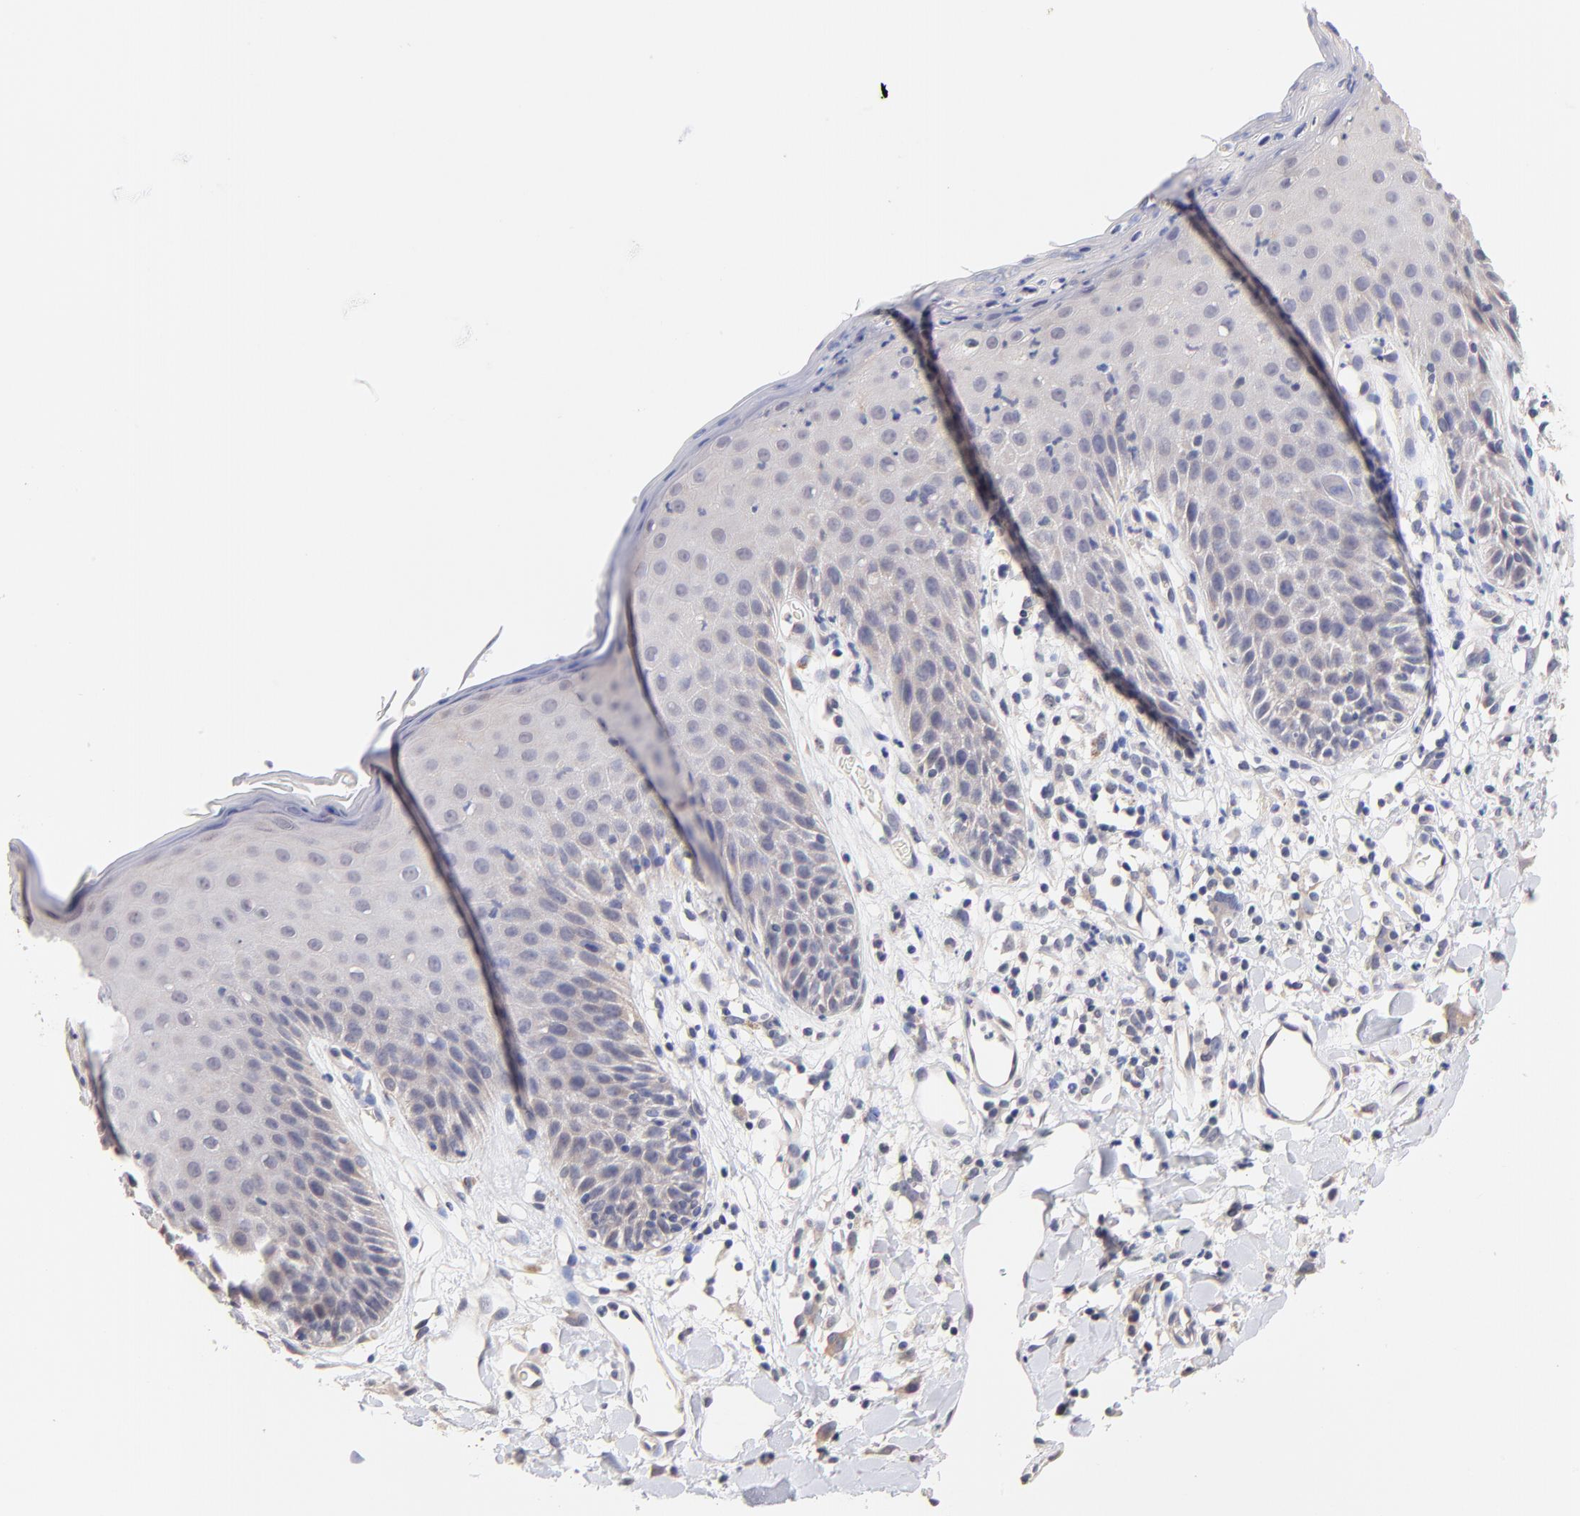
{"staining": {"intensity": "negative", "quantity": "none", "location": "none"}, "tissue": "skin", "cell_type": "Epidermal cells", "image_type": "normal", "snomed": [{"axis": "morphology", "description": "Normal tissue, NOS"}, {"axis": "topography", "description": "Vulva"}, {"axis": "topography", "description": "Peripheral nerve tissue"}], "caption": "This micrograph is of normal skin stained with immunohistochemistry (IHC) to label a protein in brown with the nuclei are counter-stained blue. There is no positivity in epidermal cells. (Brightfield microscopy of DAB immunohistochemistry (IHC) at high magnification).", "gene": "RIBC2", "patient": {"sex": "female", "age": 68}}